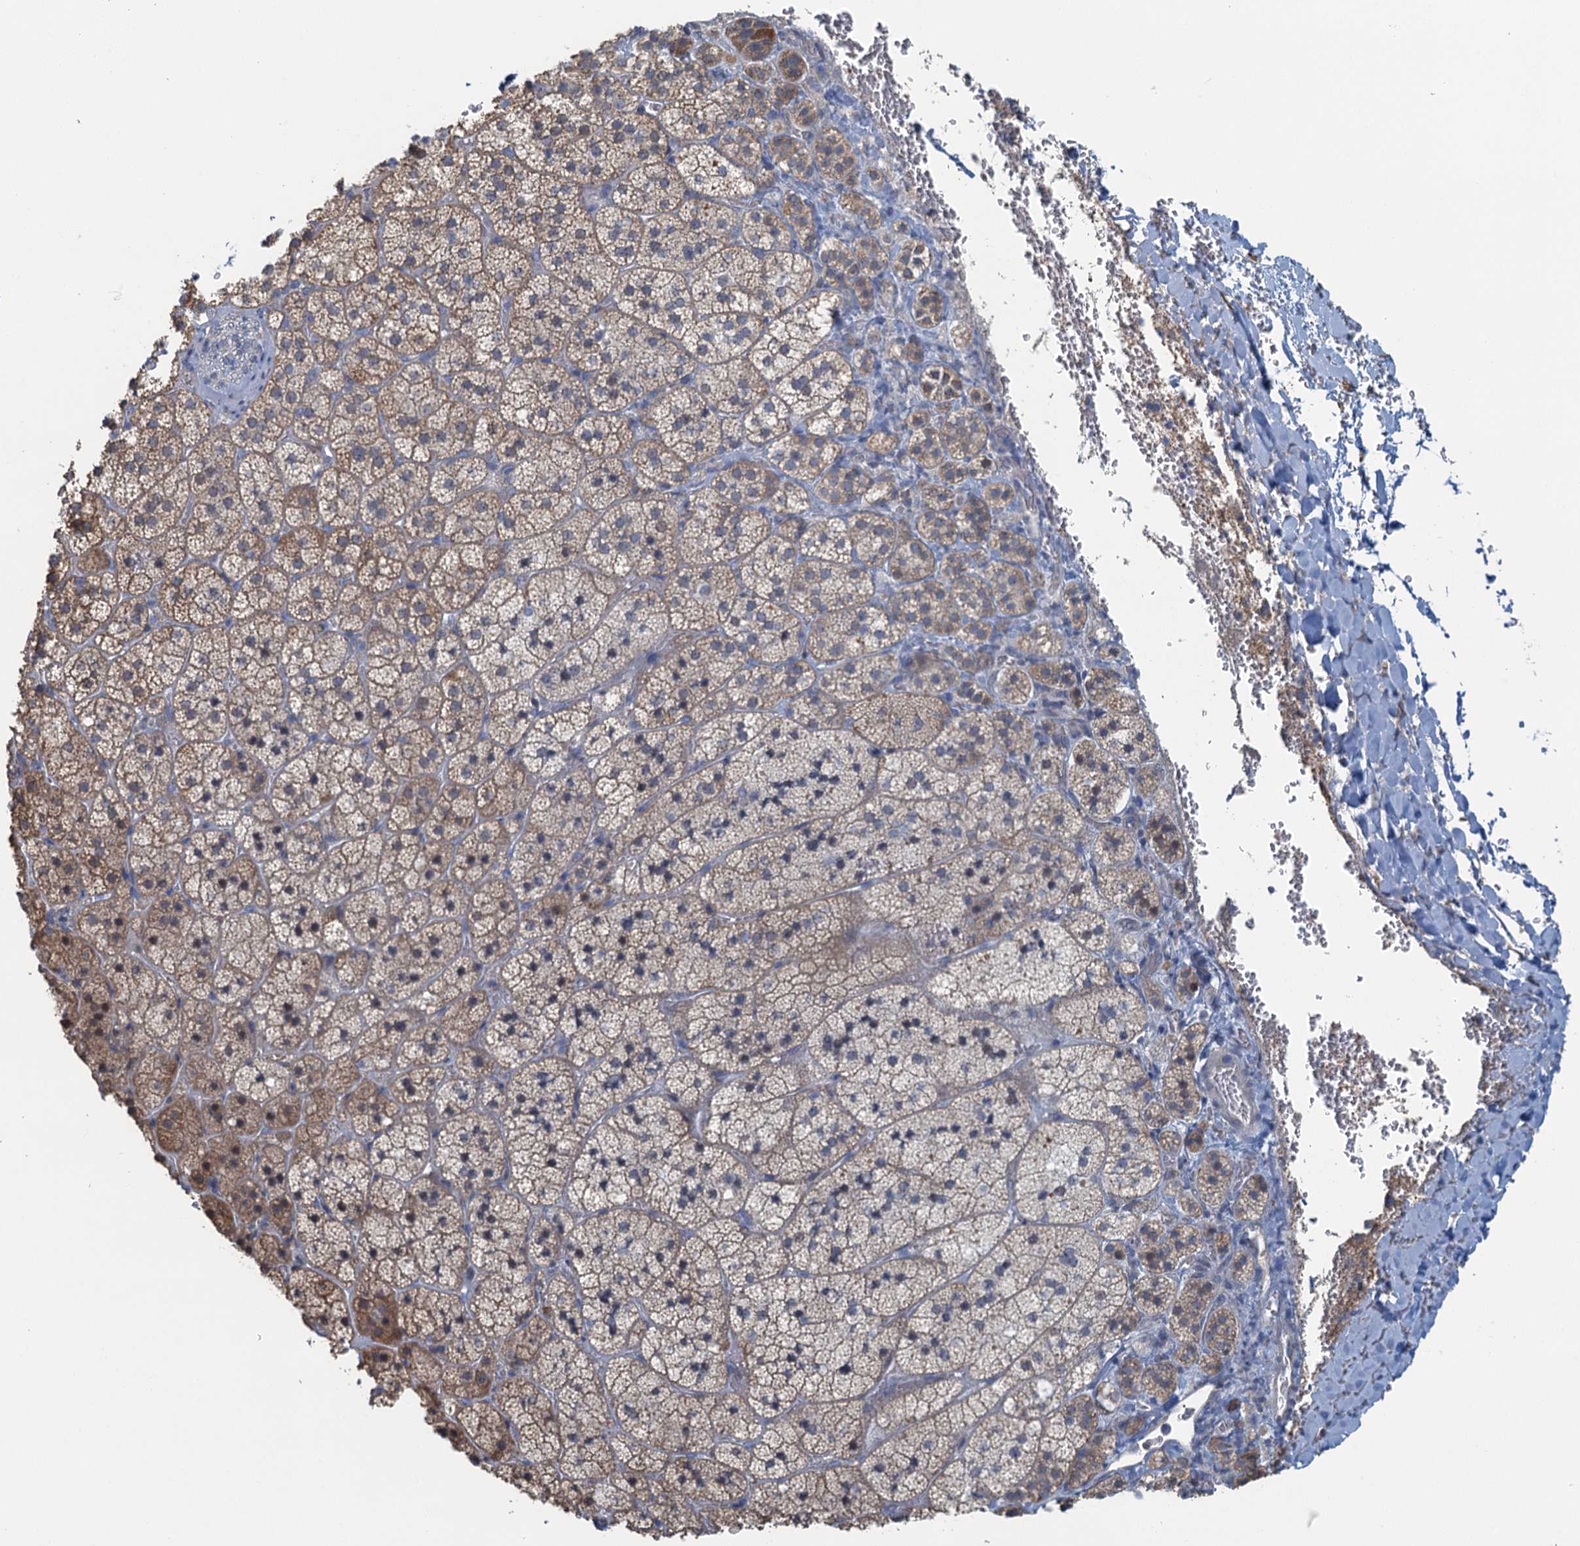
{"staining": {"intensity": "weak", "quantity": "25%-75%", "location": "cytoplasmic/membranous"}, "tissue": "adrenal gland", "cell_type": "Glandular cells", "image_type": "normal", "snomed": [{"axis": "morphology", "description": "Normal tissue, NOS"}, {"axis": "topography", "description": "Adrenal gland"}], "caption": "IHC histopathology image of benign adrenal gland: adrenal gland stained using immunohistochemistry displays low levels of weak protein expression localized specifically in the cytoplasmic/membranous of glandular cells, appearing as a cytoplasmic/membranous brown color.", "gene": "TEX35", "patient": {"sex": "female", "age": 44}}